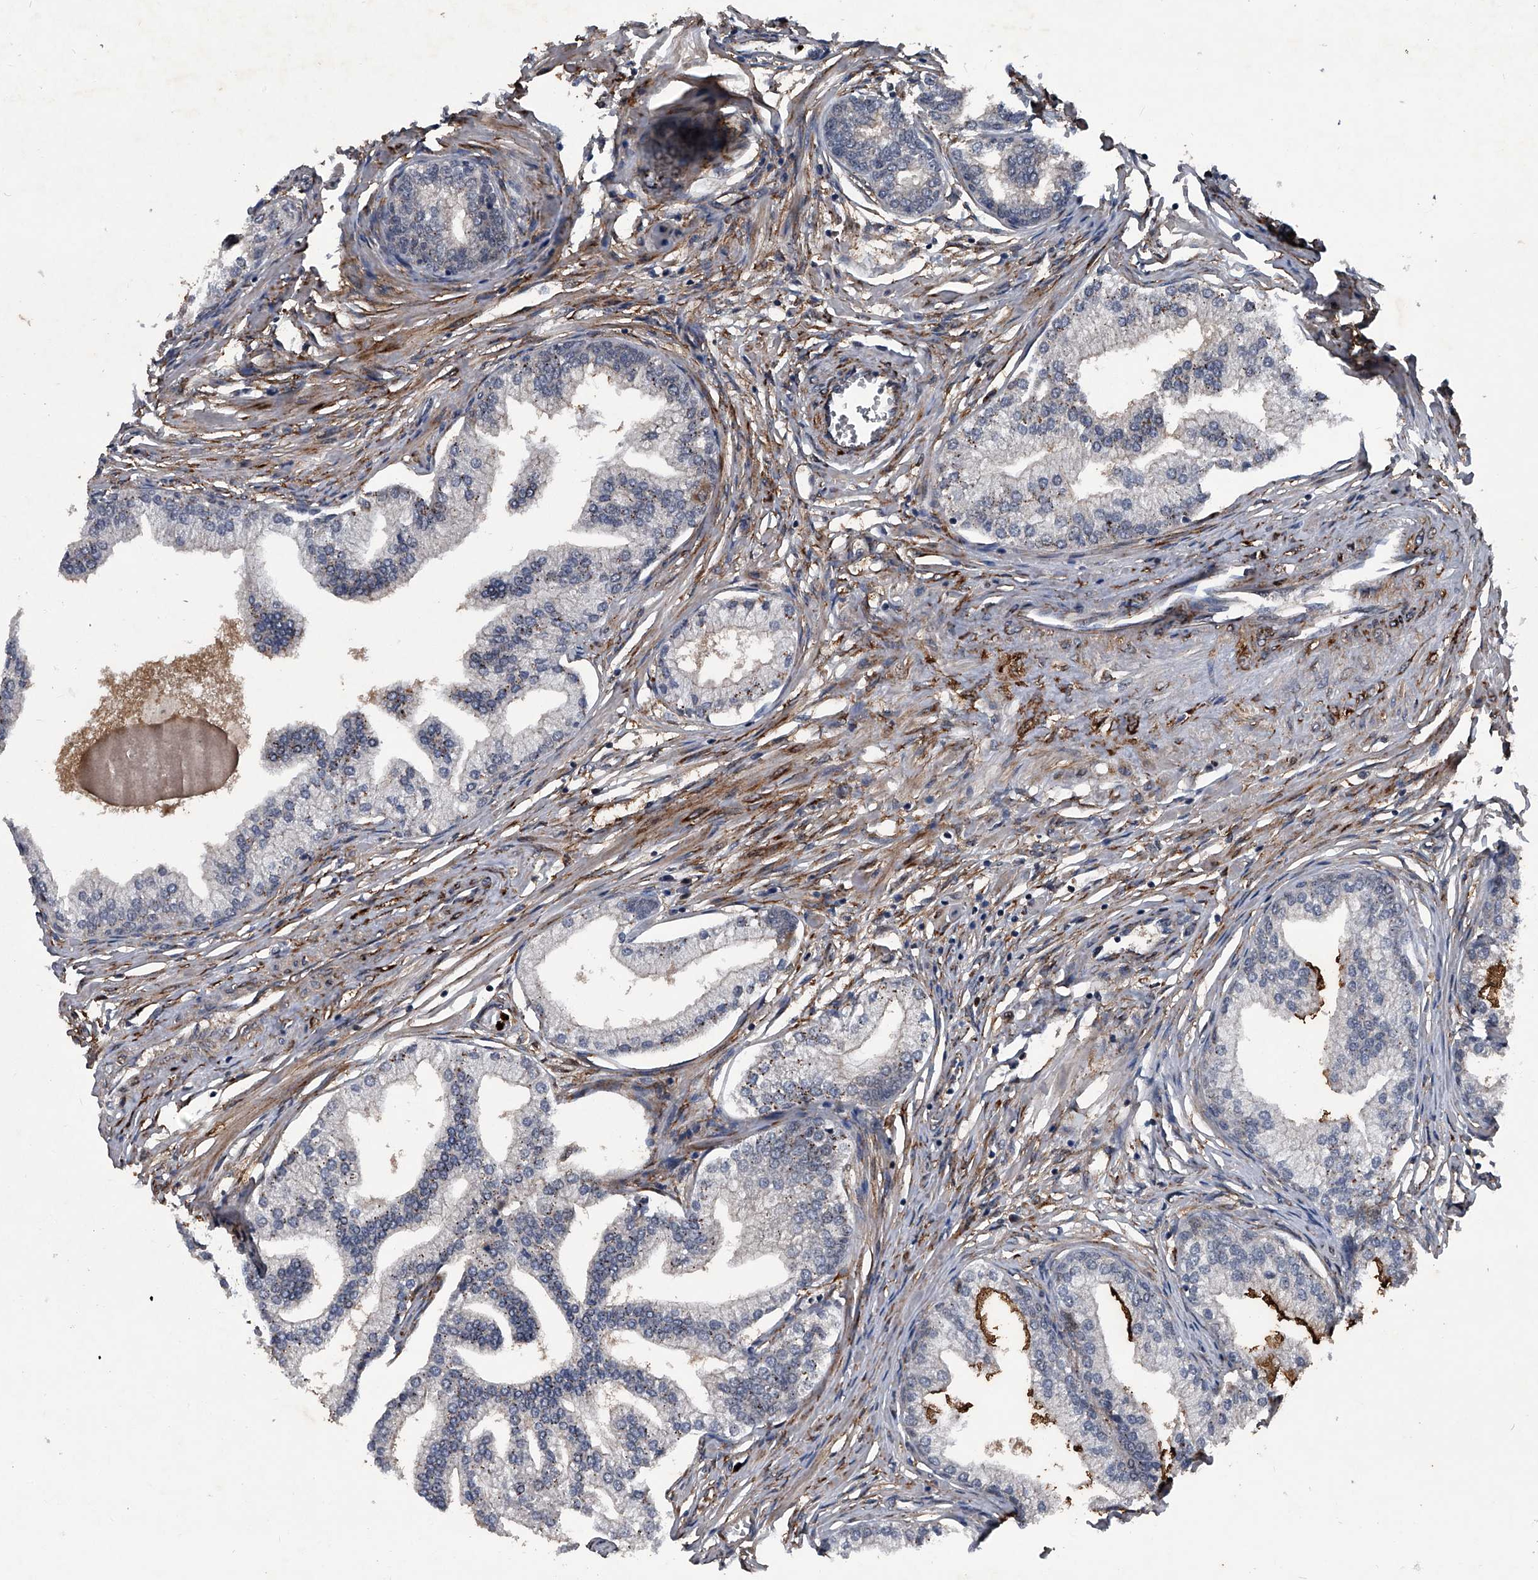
{"staining": {"intensity": "weak", "quantity": "25%-75%", "location": "cytoplasmic/membranous"}, "tissue": "prostate", "cell_type": "Glandular cells", "image_type": "normal", "snomed": [{"axis": "morphology", "description": "Normal tissue, NOS"}, {"axis": "morphology", "description": "Urothelial carcinoma, Low grade"}, {"axis": "topography", "description": "Urinary bladder"}, {"axis": "topography", "description": "Prostate"}], "caption": "A high-resolution micrograph shows IHC staining of normal prostate, which demonstrates weak cytoplasmic/membranous positivity in about 25%-75% of glandular cells.", "gene": "MAPKAP1", "patient": {"sex": "male", "age": 60}}